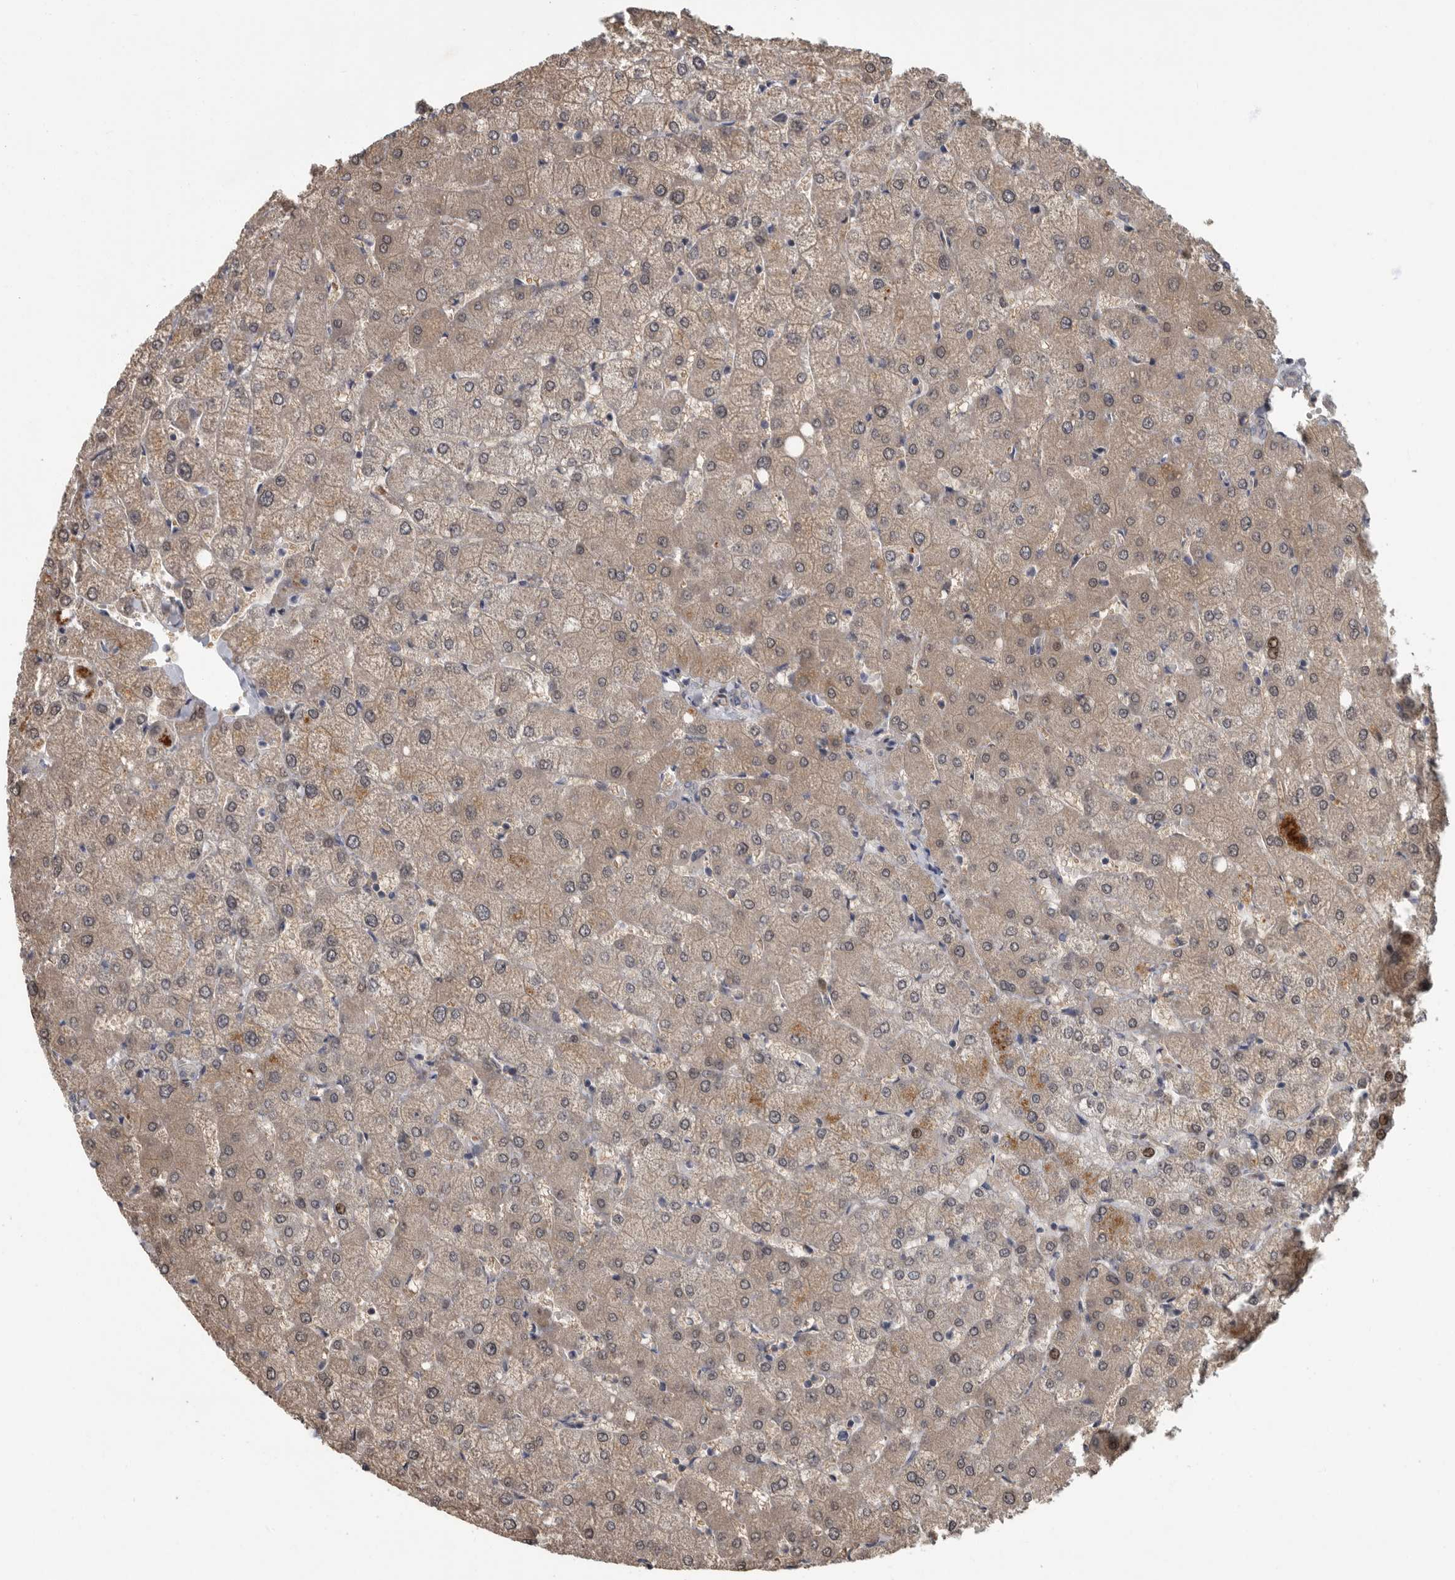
{"staining": {"intensity": "negative", "quantity": "none", "location": "none"}, "tissue": "liver", "cell_type": "Cholangiocytes", "image_type": "normal", "snomed": [{"axis": "morphology", "description": "Normal tissue, NOS"}, {"axis": "topography", "description": "Liver"}], "caption": "An immunohistochemistry histopathology image of unremarkable liver is shown. There is no staining in cholangiocytes of liver.", "gene": "PDE7A", "patient": {"sex": "female", "age": 54}}